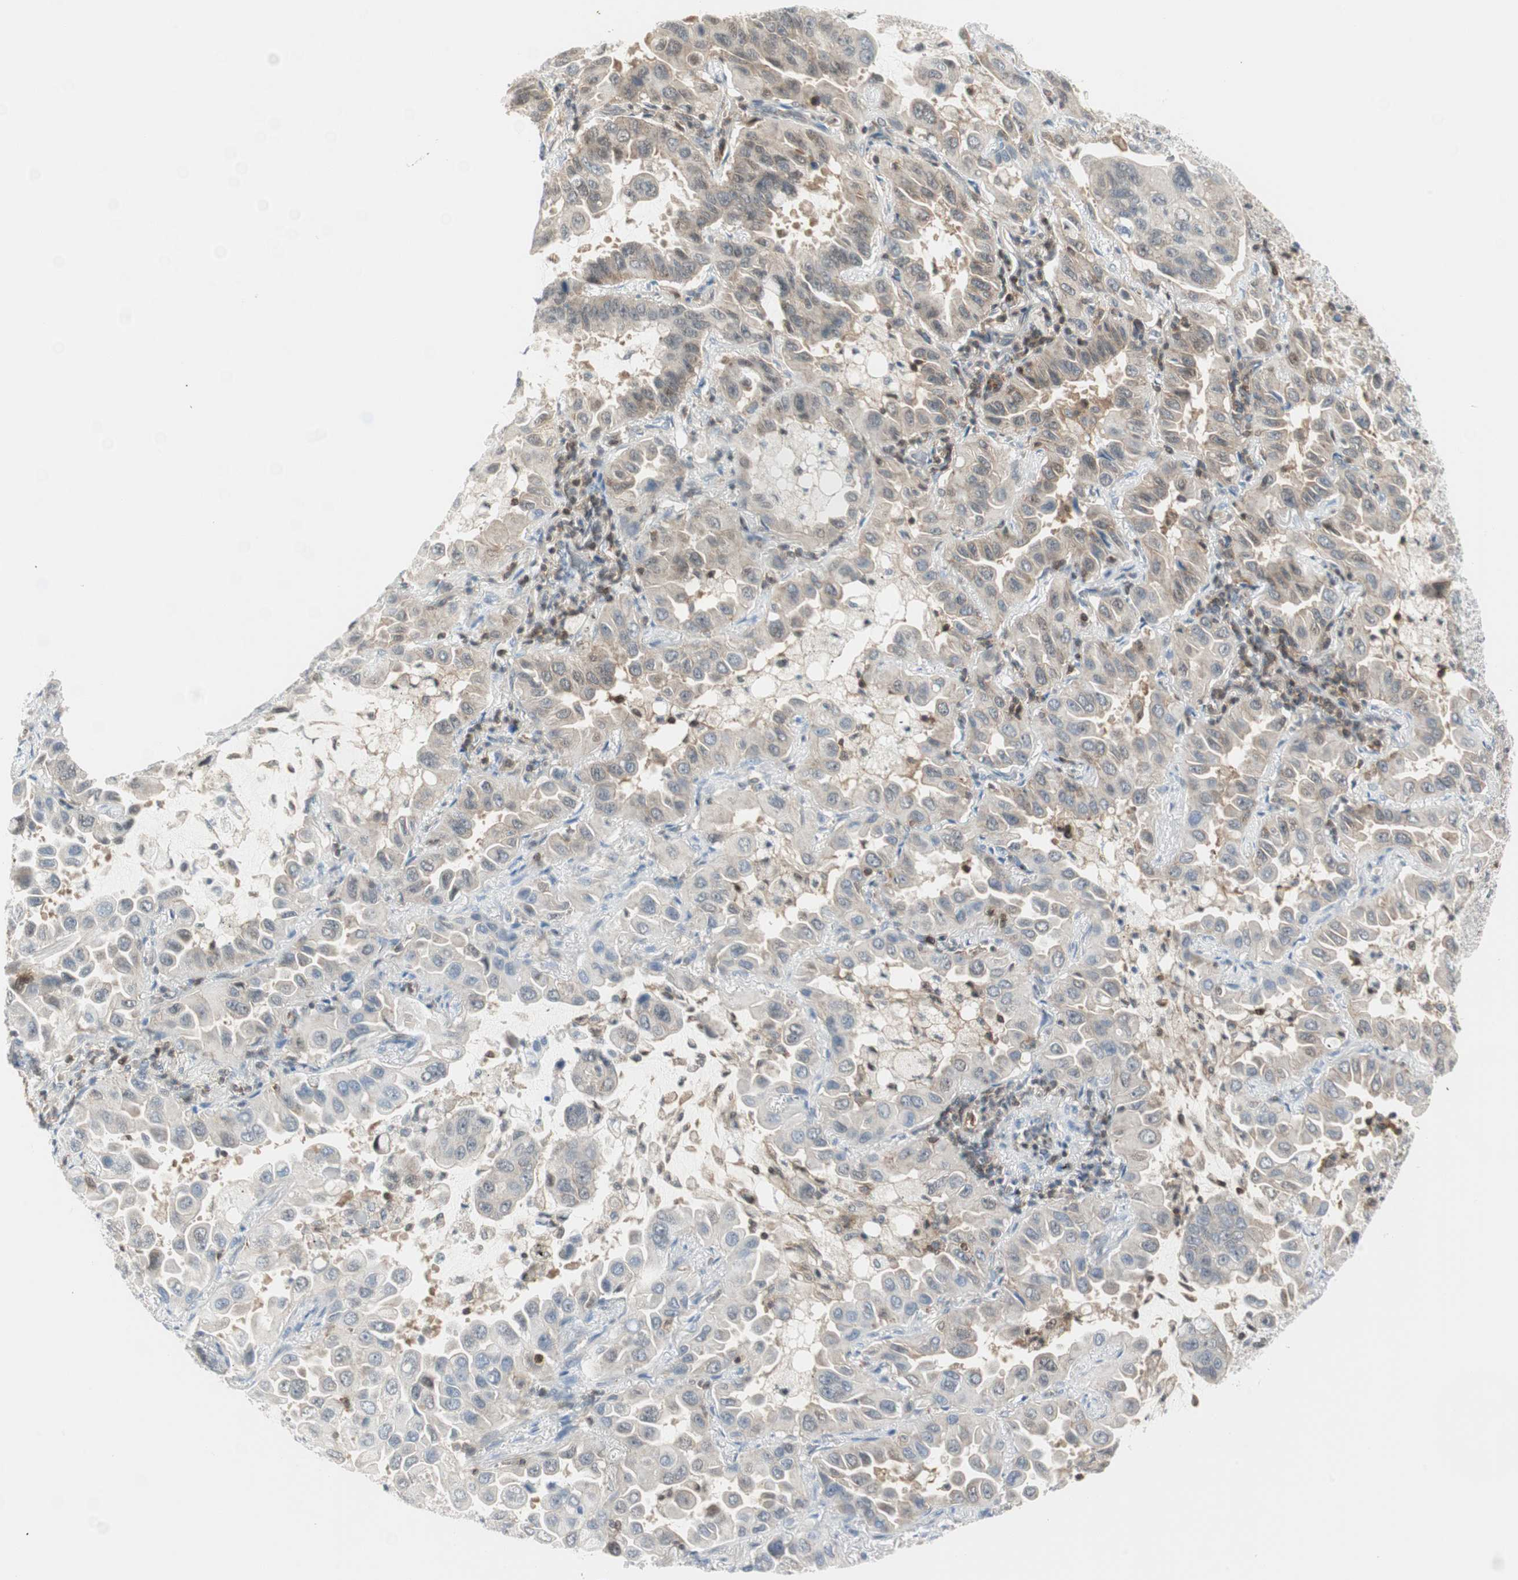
{"staining": {"intensity": "weak", "quantity": ">75%", "location": "cytoplasmic/membranous"}, "tissue": "lung cancer", "cell_type": "Tumor cells", "image_type": "cancer", "snomed": [{"axis": "morphology", "description": "Adenocarcinoma, NOS"}, {"axis": "topography", "description": "Lung"}], "caption": "IHC (DAB (3,3'-diaminobenzidine)) staining of human lung cancer (adenocarcinoma) demonstrates weak cytoplasmic/membranous protein expression in approximately >75% of tumor cells. (DAB (3,3'-diaminobenzidine) IHC with brightfield microscopy, high magnification).", "gene": "PPP1CA", "patient": {"sex": "male", "age": 64}}